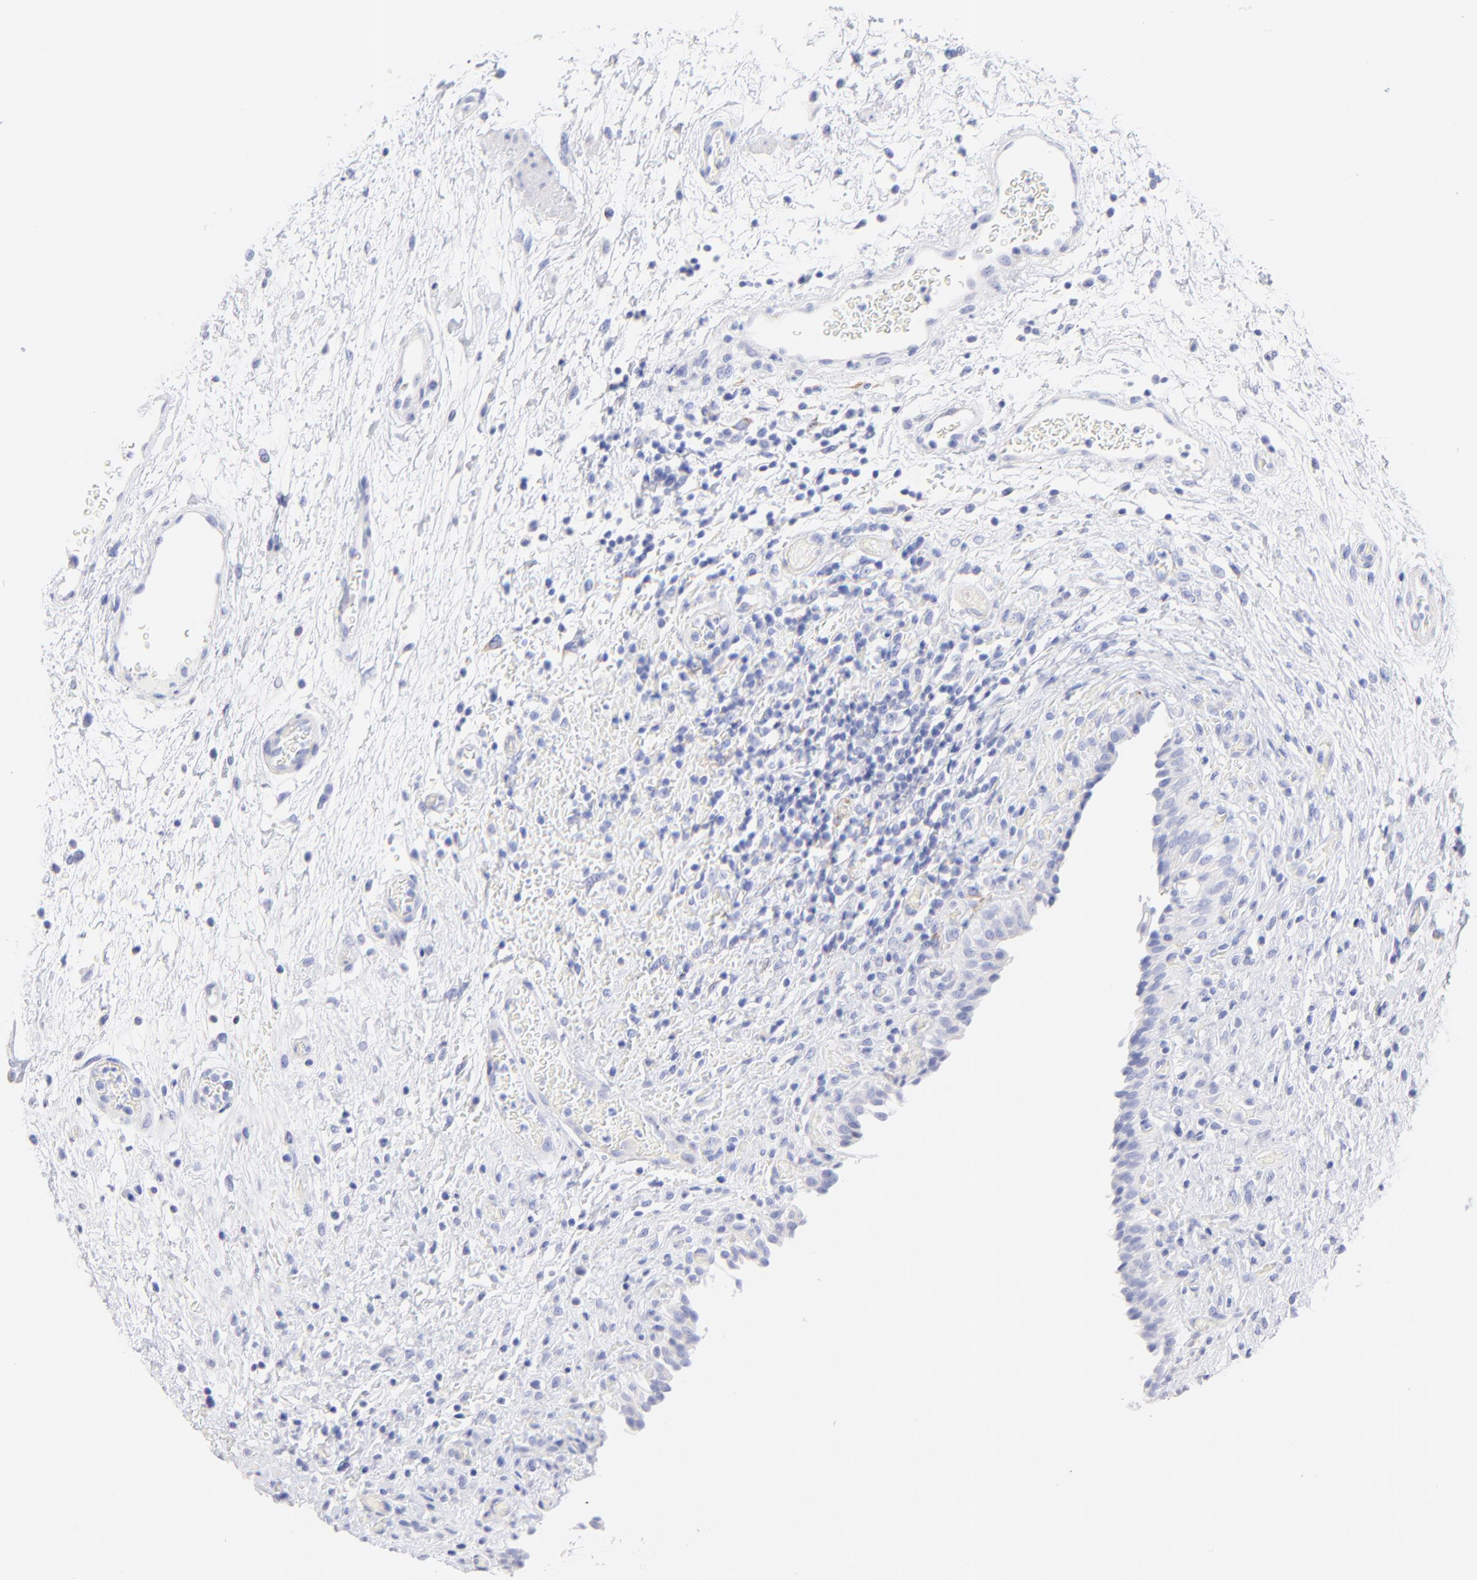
{"staining": {"intensity": "weak", "quantity": "<25%", "location": "cytoplasmic/membranous"}, "tissue": "urinary bladder", "cell_type": "Urothelial cells", "image_type": "normal", "snomed": [{"axis": "morphology", "description": "Normal tissue, NOS"}, {"axis": "topography", "description": "Urinary bladder"}], "caption": "Benign urinary bladder was stained to show a protein in brown. There is no significant expression in urothelial cells. Brightfield microscopy of IHC stained with DAB (brown) and hematoxylin (blue), captured at high magnification.", "gene": "C1QTNF6", "patient": {"sex": "male", "age": 51}}